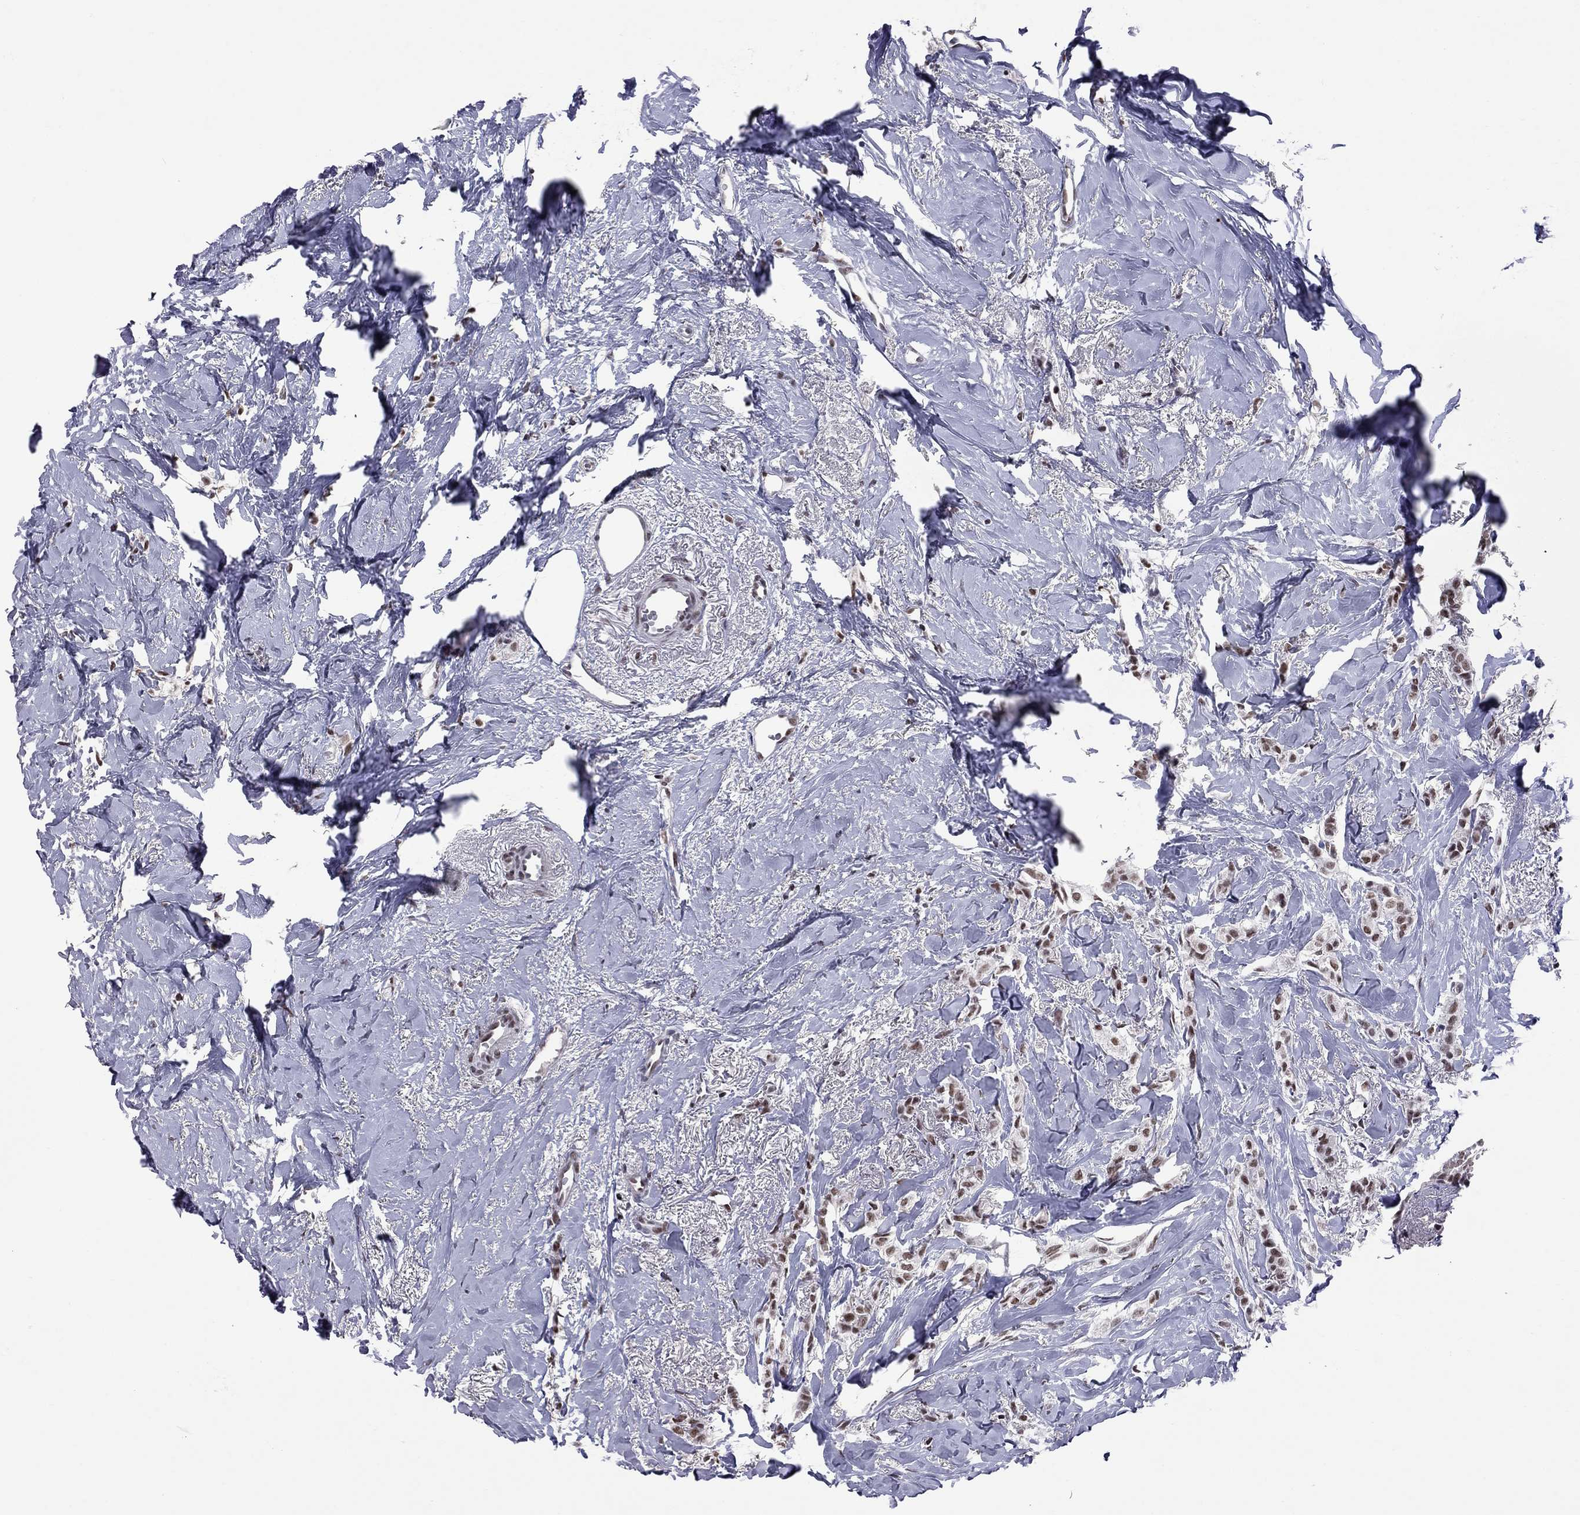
{"staining": {"intensity": "moderate", "quantity": ">75%", "location": "nuclear"}, "tissue": "breast cancer", "cell_type": "Tumor cells", "image_type": "cancer", "snomed": [{"axis": "morphology", "description": "Duct carcinoma"}, {"axis": "topography", "description": "Breast"}], "caption": "DAB immunohistochemical staining of human breast cancer (infiltrating ductal carcinoma) displays moderate nuclear protein positivity in approximately >75% of tumor cells.", "gene": "TAF9", "patient": {"sex": "female", "age": 85}}